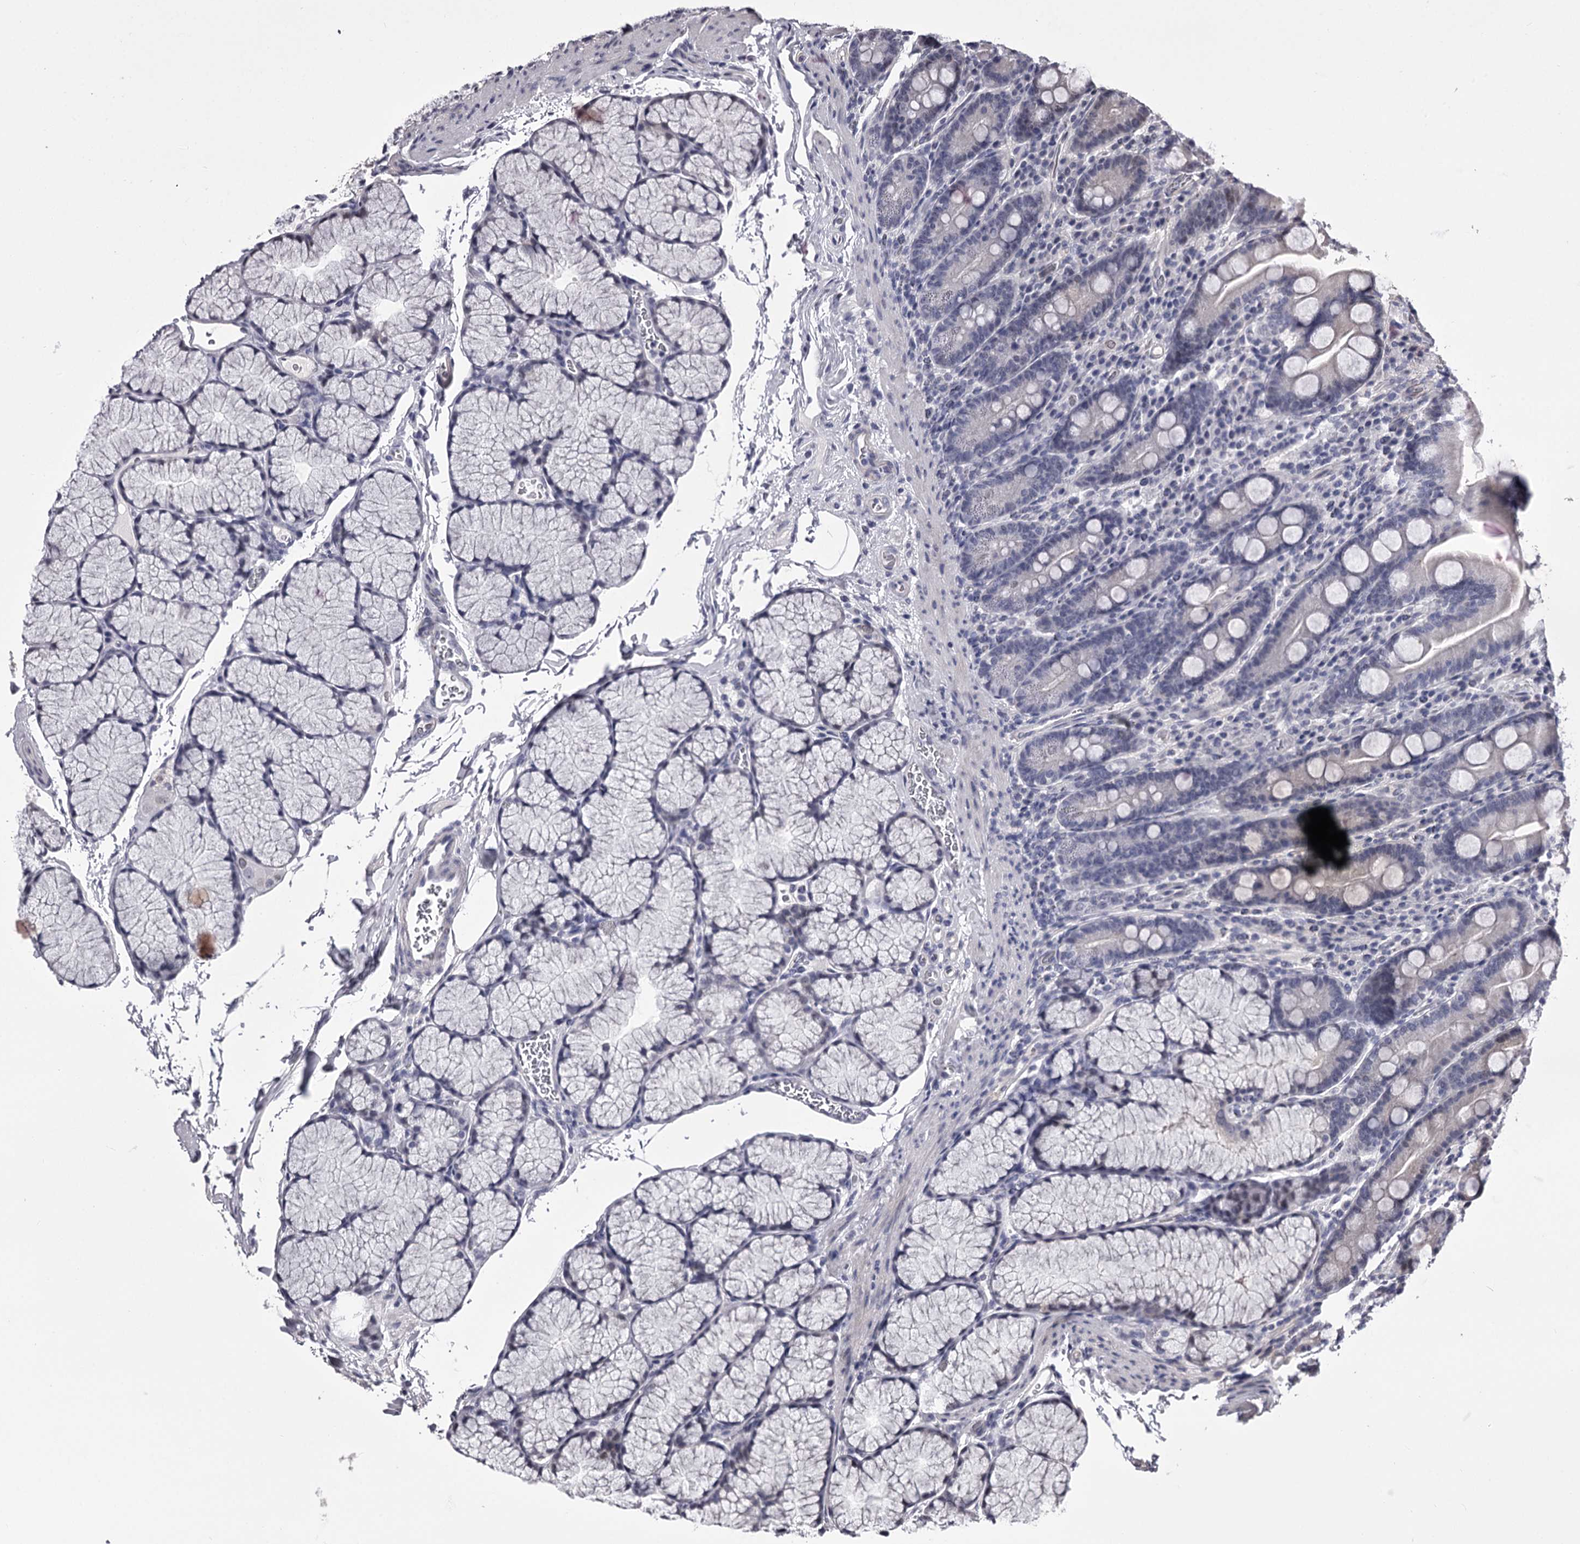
{"staining": {"intensity": "negative", "quantity": "none", "location": "none"}, "tissue": "duodenum", "cell_type": "Glandular cells", "image_type": "normal", "snomed": [{"axis": "morphology", "description": "Normal tissue, NOS"}, {"axis": "topography", "description": "Duodenum"}], "caption": "This micrograph is of unremarkable duodenum stained with immunohistochemistry to label a protein in brown with the nuclei are counter-stained blue. There is no expression in glandular cells. (Brightfield microscopy of DAB (3,3'-diaminobenzidine) immunohistochemistry at high magnification).", "gene": "OVOL2", "patient": {"sex": "male", "age": 35}}